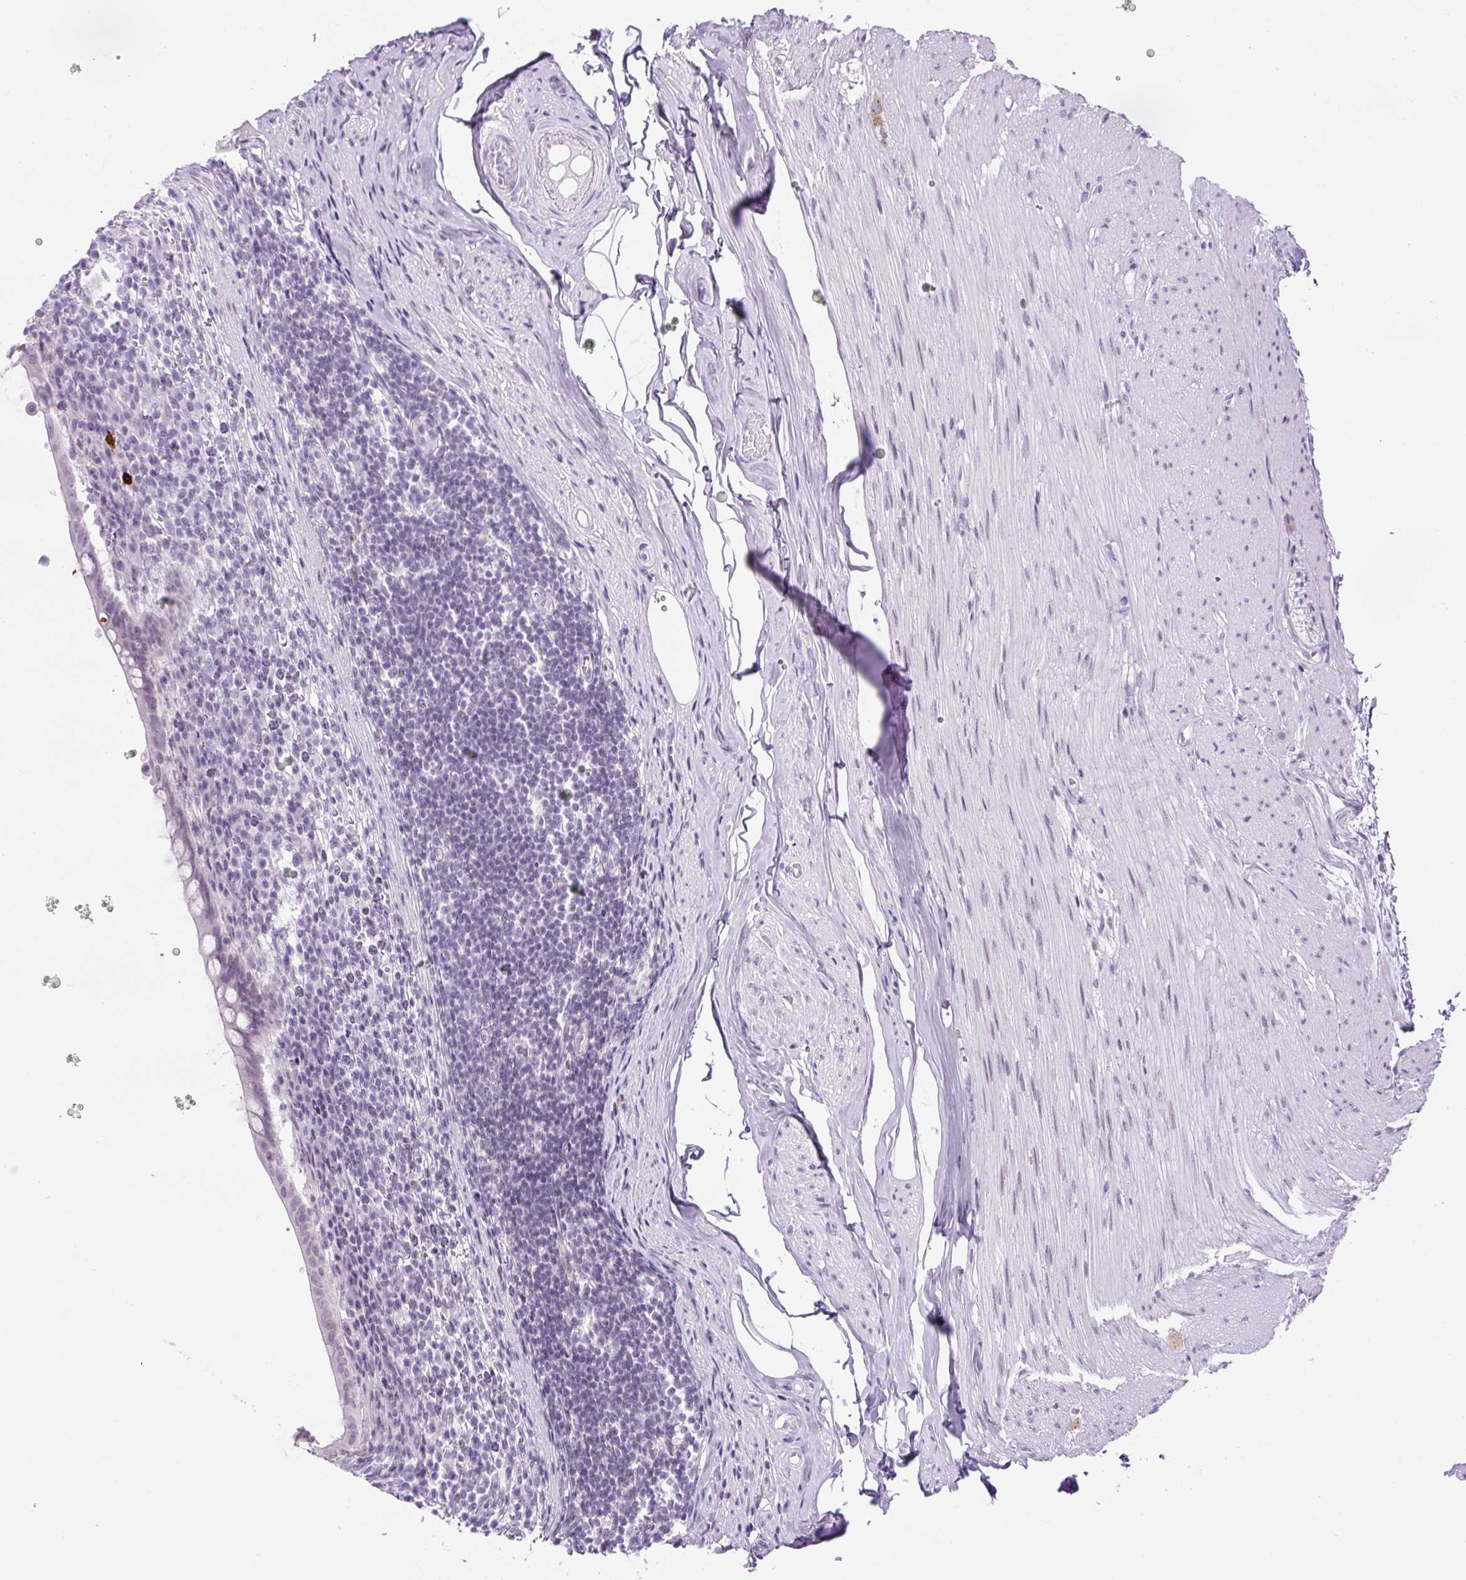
{"staining": {"intensity": "negative", "quantity": "none", "location": "none"}, "tissue": "appendix", "cell_type": "Glandular cells", "image_type": "normal", "snomed": [{"axis": "morphology", "description": "Normal tissue, NOS"}, {"axis": "topography", "description": "Appendix"}], "caption": "DAB (3,3'-diaminobenzidine) immunohistochemical staining of normal human appendix demonstrates no significant expression in glandular cells. (DAB immunohistochemistry (IHC), high magnification).", "gene": "RHBDD2", "patient": {"sex": "female", "age": 56}}